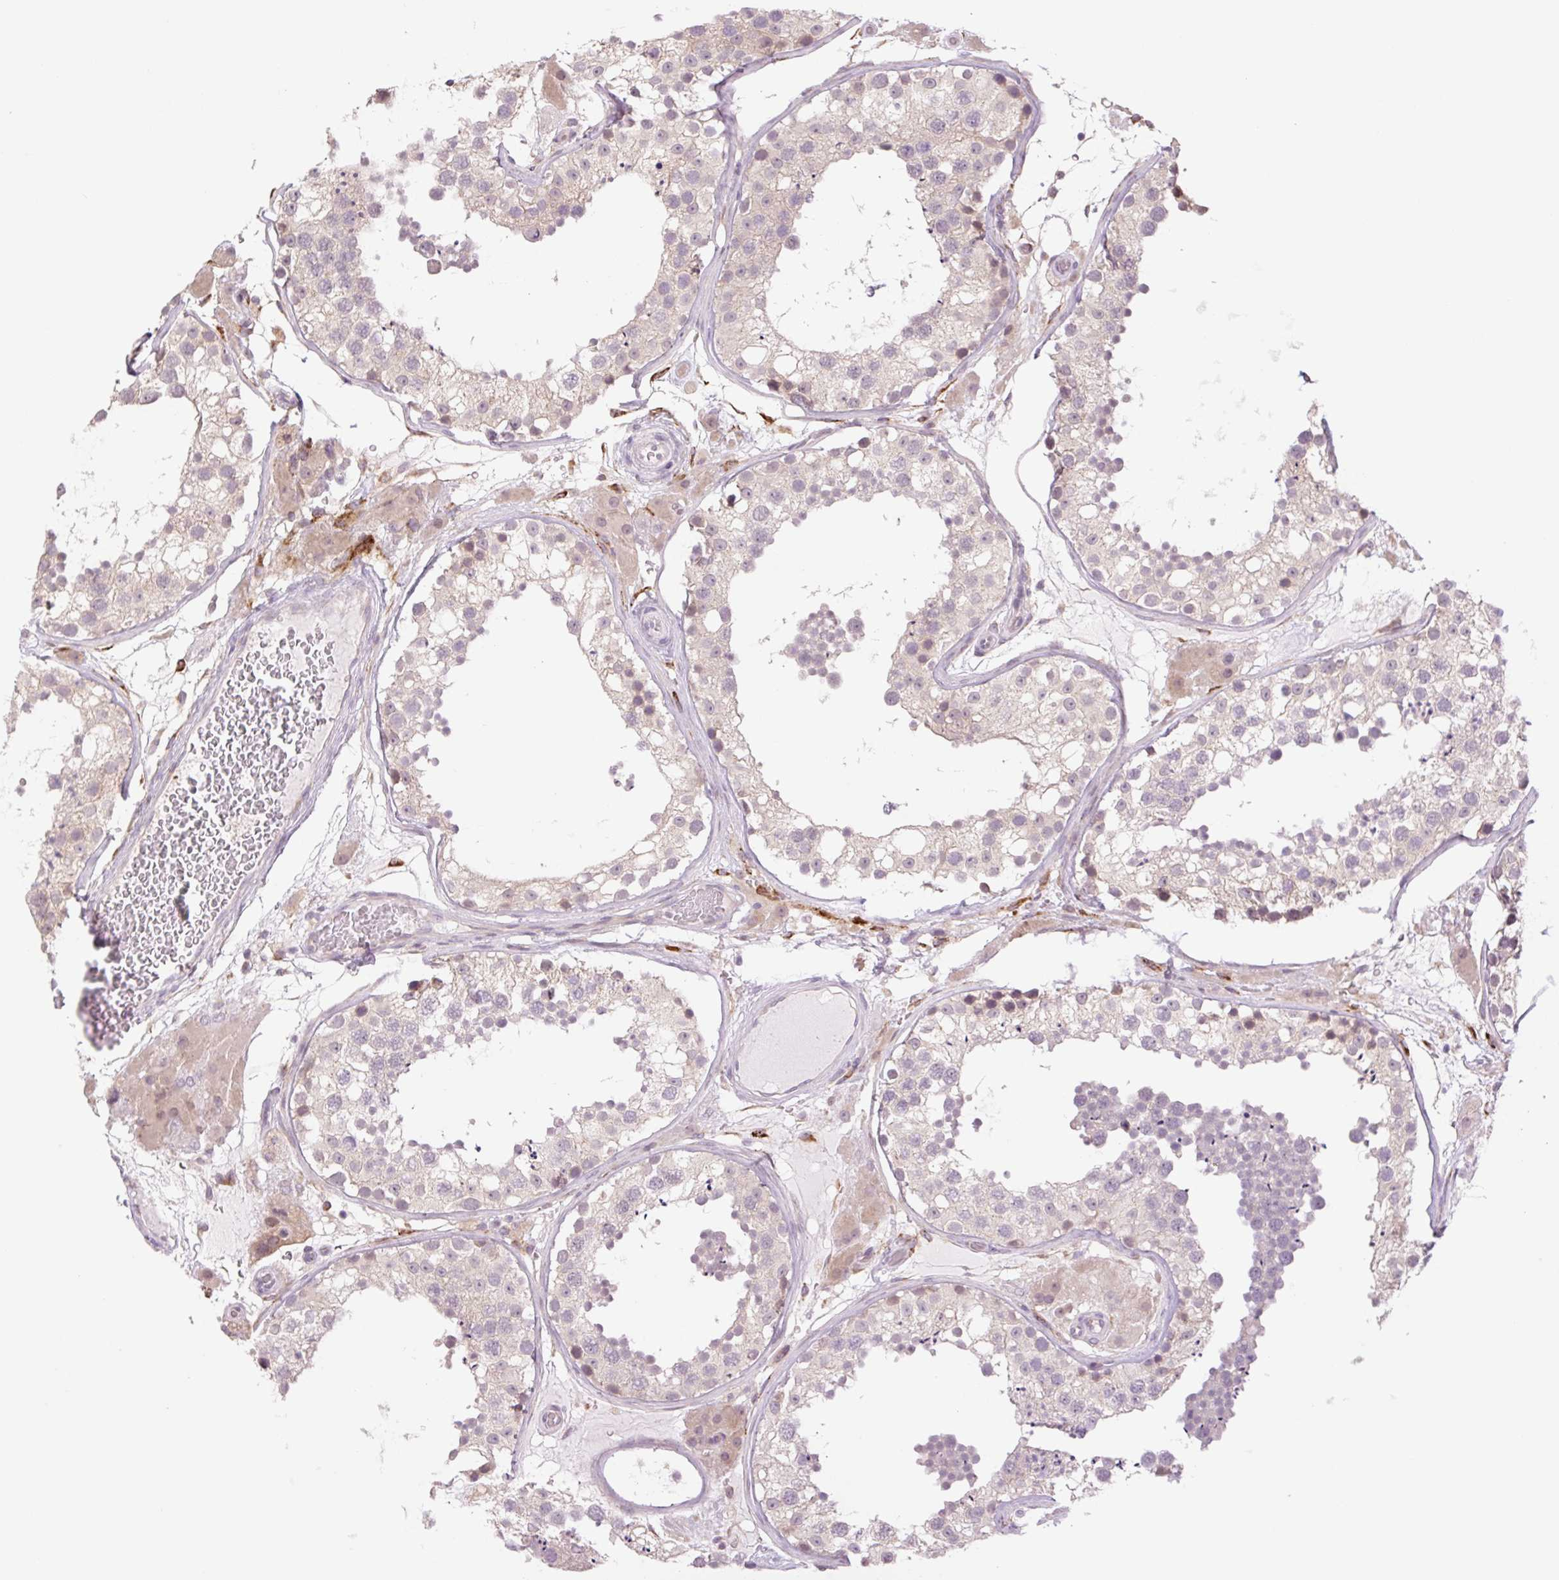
{"staining": {"intensity": "weak", "quantity": "<25%", "location": "cytoplasmic/membranous"}, "tissue": "testis", "cell_type": "Cells in seminiferous ducts", "image_type": "normal", "snomed": [{"axis": "morphology", "description": "Normal tissue, NOS"}, {"axis": "topography", "description": "Testis"}], "caption": "Immunohistochemistry (IHC) photomicrograph of unremarkable testis: human testis stained with DAB reveals no significant protein positivity in cells in seminiferous ducts.", "gene": "COL5A1", "patient": {"sex": "male", "age": 26}}